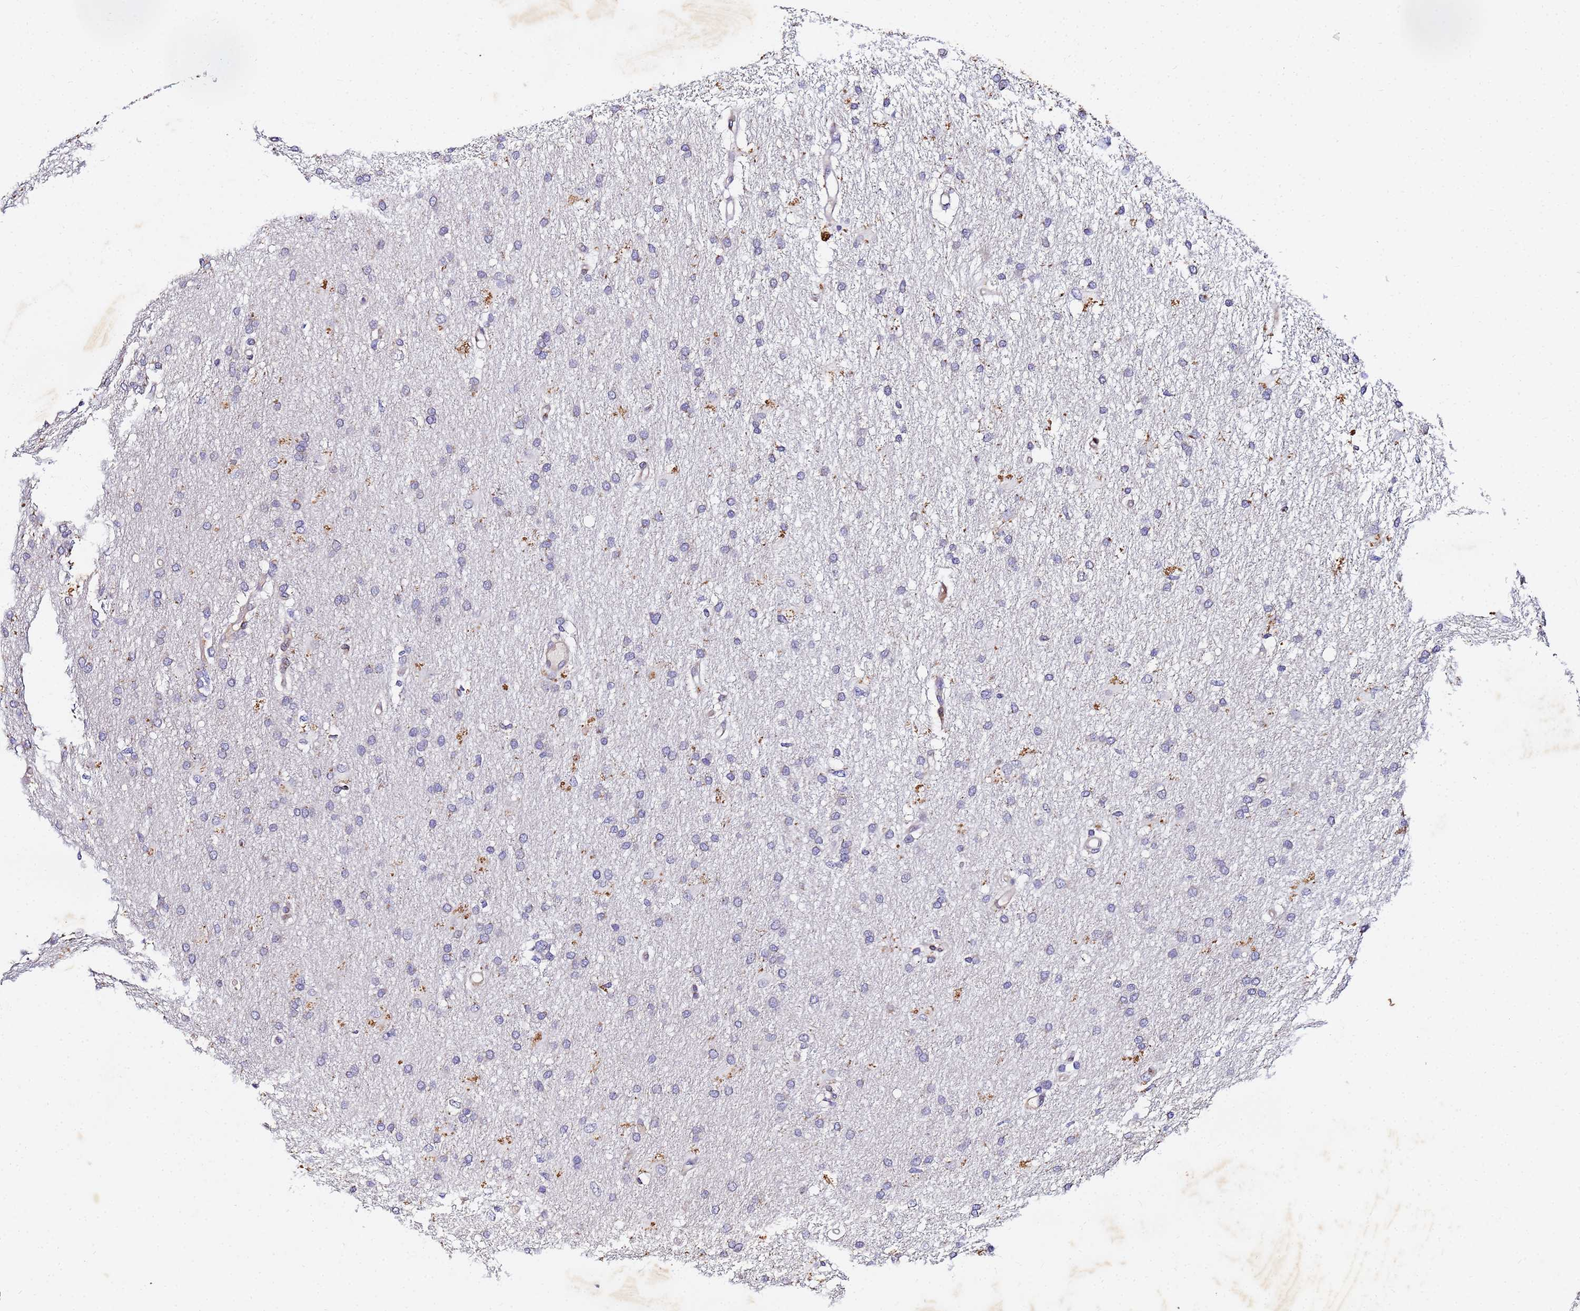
{"staining": {"intensity": "negative", "quantity": "none", "location": "none"}, "tissue": "glioma", "cell_type": "Tumor cells", "image_type": "cancer", "snomed": [{"axis": "morphology", "description": "Glioma, malignant, High grade"}, {"axis": "topography", "description": "Brain"}], "caption": "This is an IHC micrograph of human high-grade glioma (malignant). There is no staining in tumor cells.", "gene": "POM121", "patient": {"sex": "male", "age": 77}}